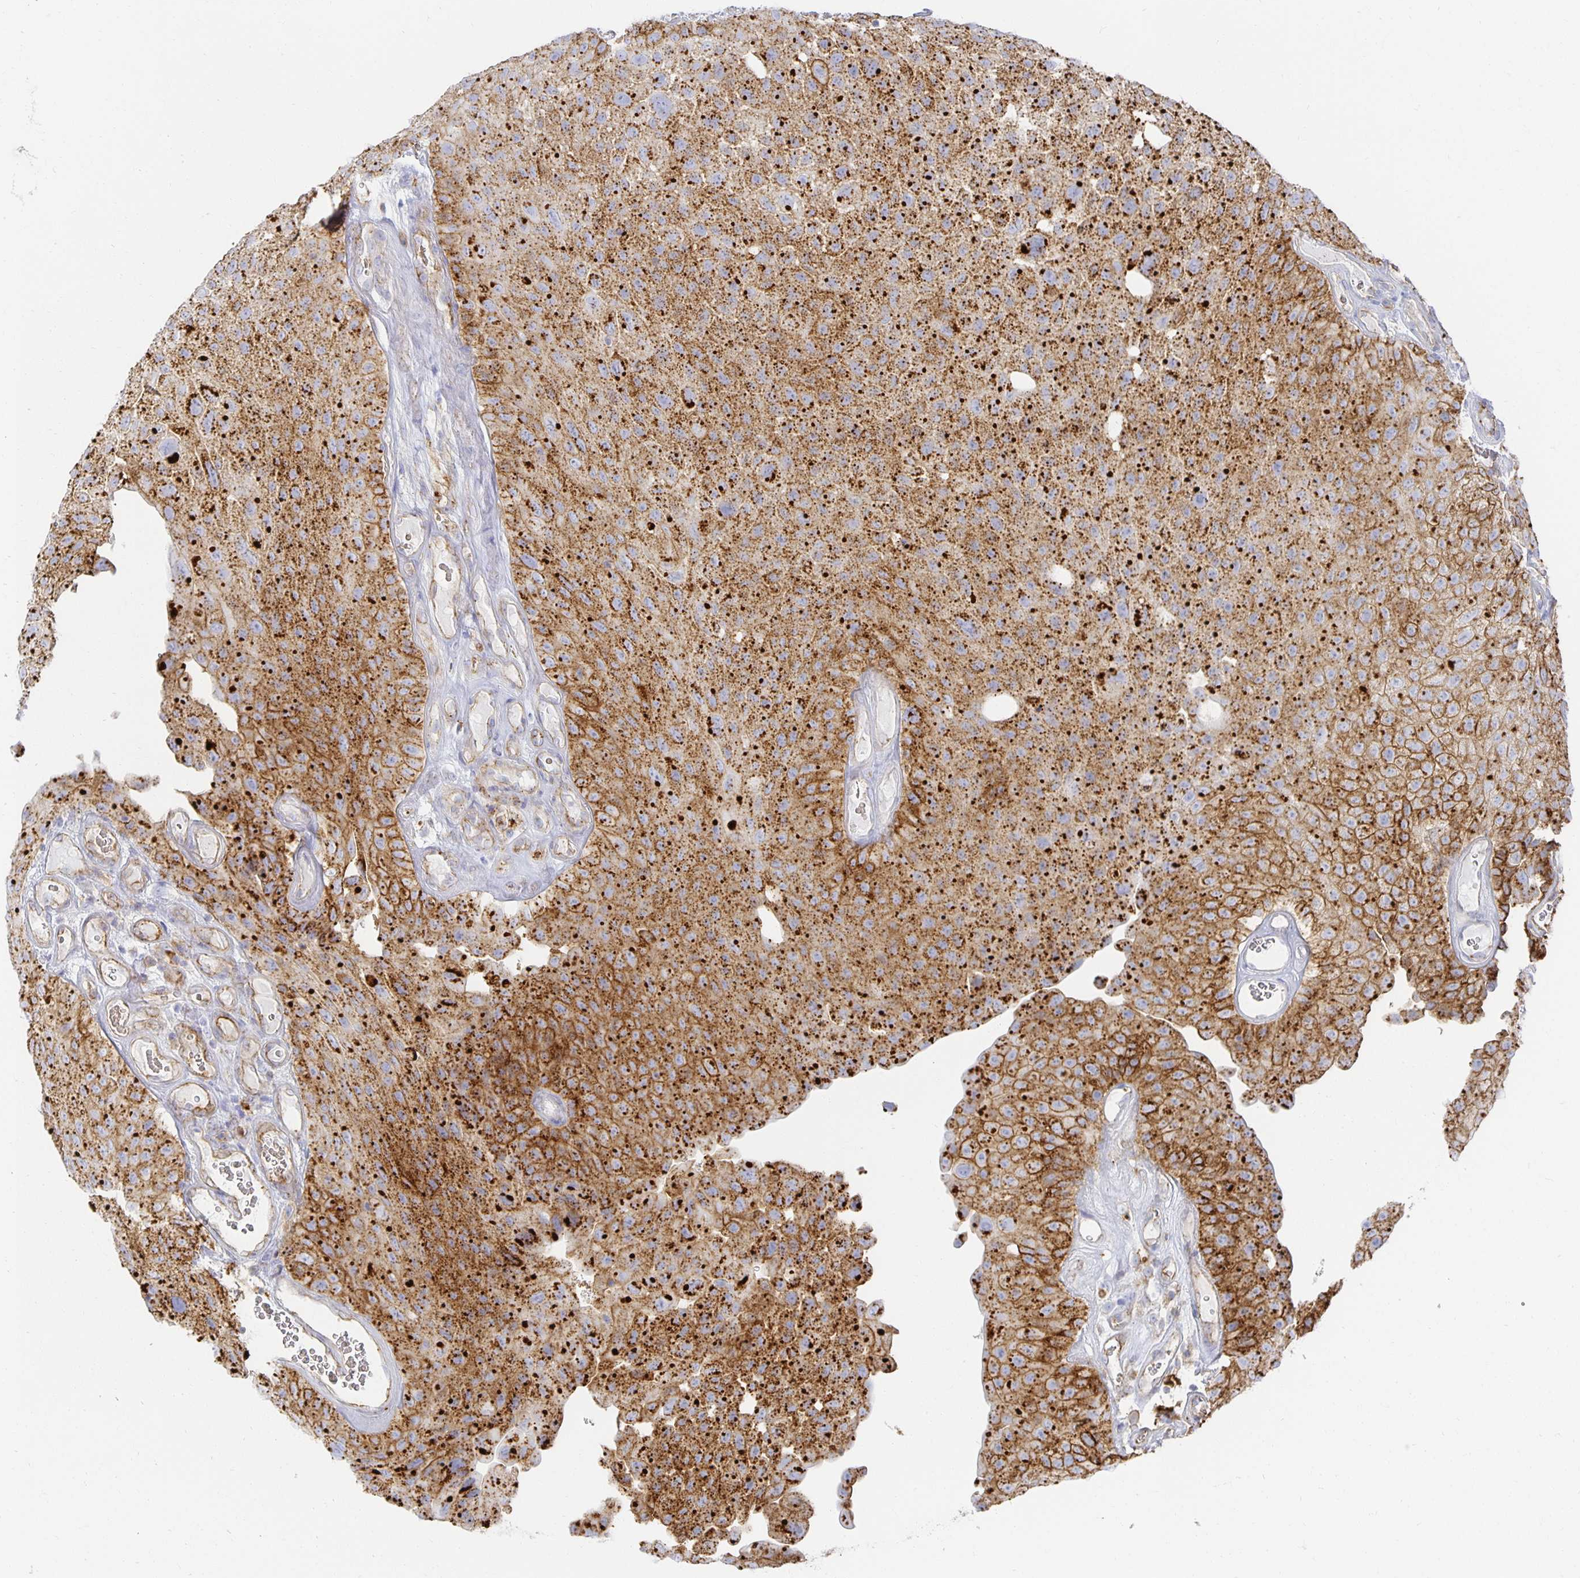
{"staining": {"intensity": "strong", "quantity": ">75%", "location": "cytoplasmic/membranous"}, "tissue": "urothelial cancer", "cell_type": "Tumor cells", "image_type": "cancer", "snomed": [{"axis": "morphology", "description": "Urothelial carcinoma, Low grade"}, {"axis": "topography", "description": "Urinary bladder"}], "caption": "Protein staining demonstrates strong cytoplasmic/membranous staining in approximately >75% of tumor cells in urothelial cancer. The protein is stained brown, and the nuclei are stained in blue (DAB IHC with brightfield microscopy, high magnification).", "gene": "TAAR1", "patient": {"sex": "male", "age": 72}}